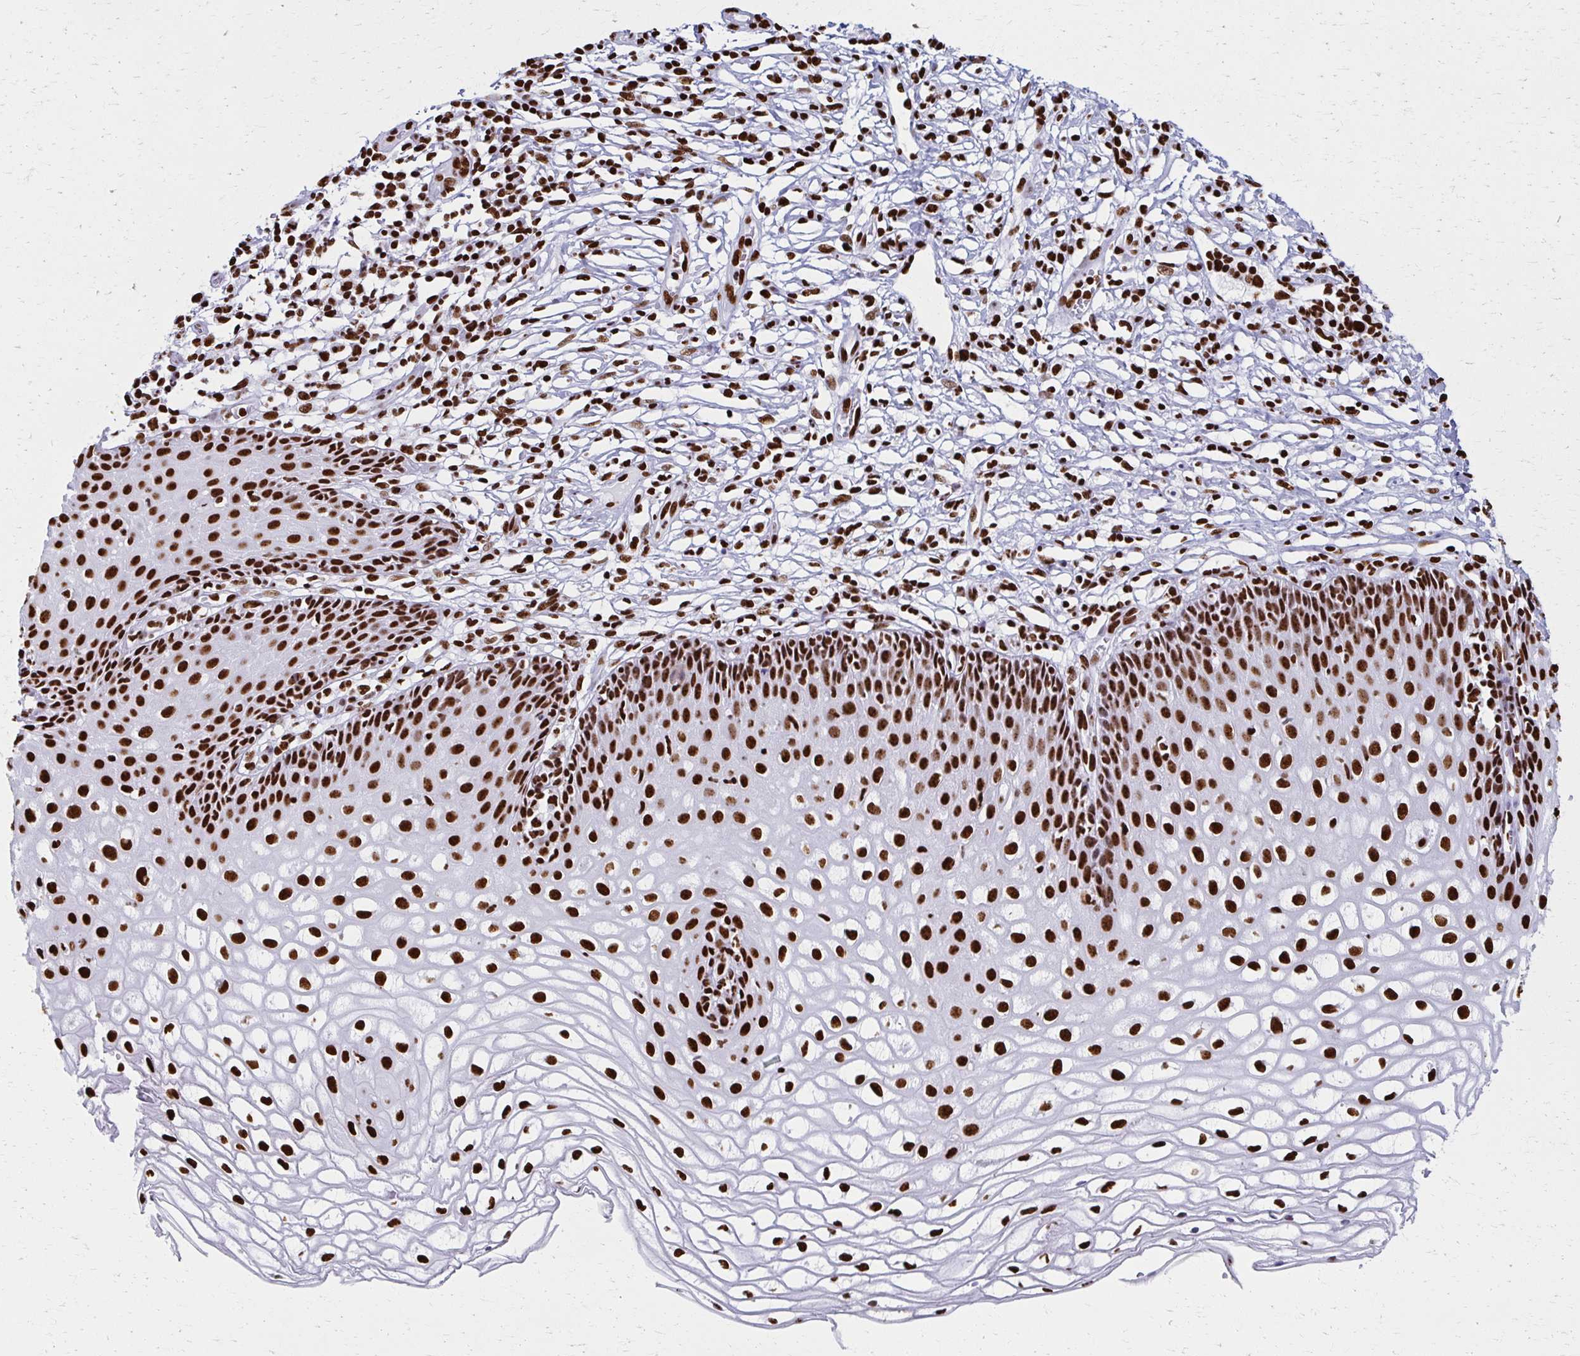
{"staining": {"intensity": "strong", "quantity": ">75%", "location": "nuclear"}, "tissue": "cervix", "cell_type": "Glandular cells", "image_type": "normal", "snomed": [{"axis": "morphology", "description": "Normal tissue, NOS"}, {"axis": "topography", "description": "Cervix"}], "caption": "Glandular cells display high levels of strong nuclear positivity in approximately >75% of cells in normal human cervix.", "gene": "NONO", "patient": {"sex": "female", "age": 36}}